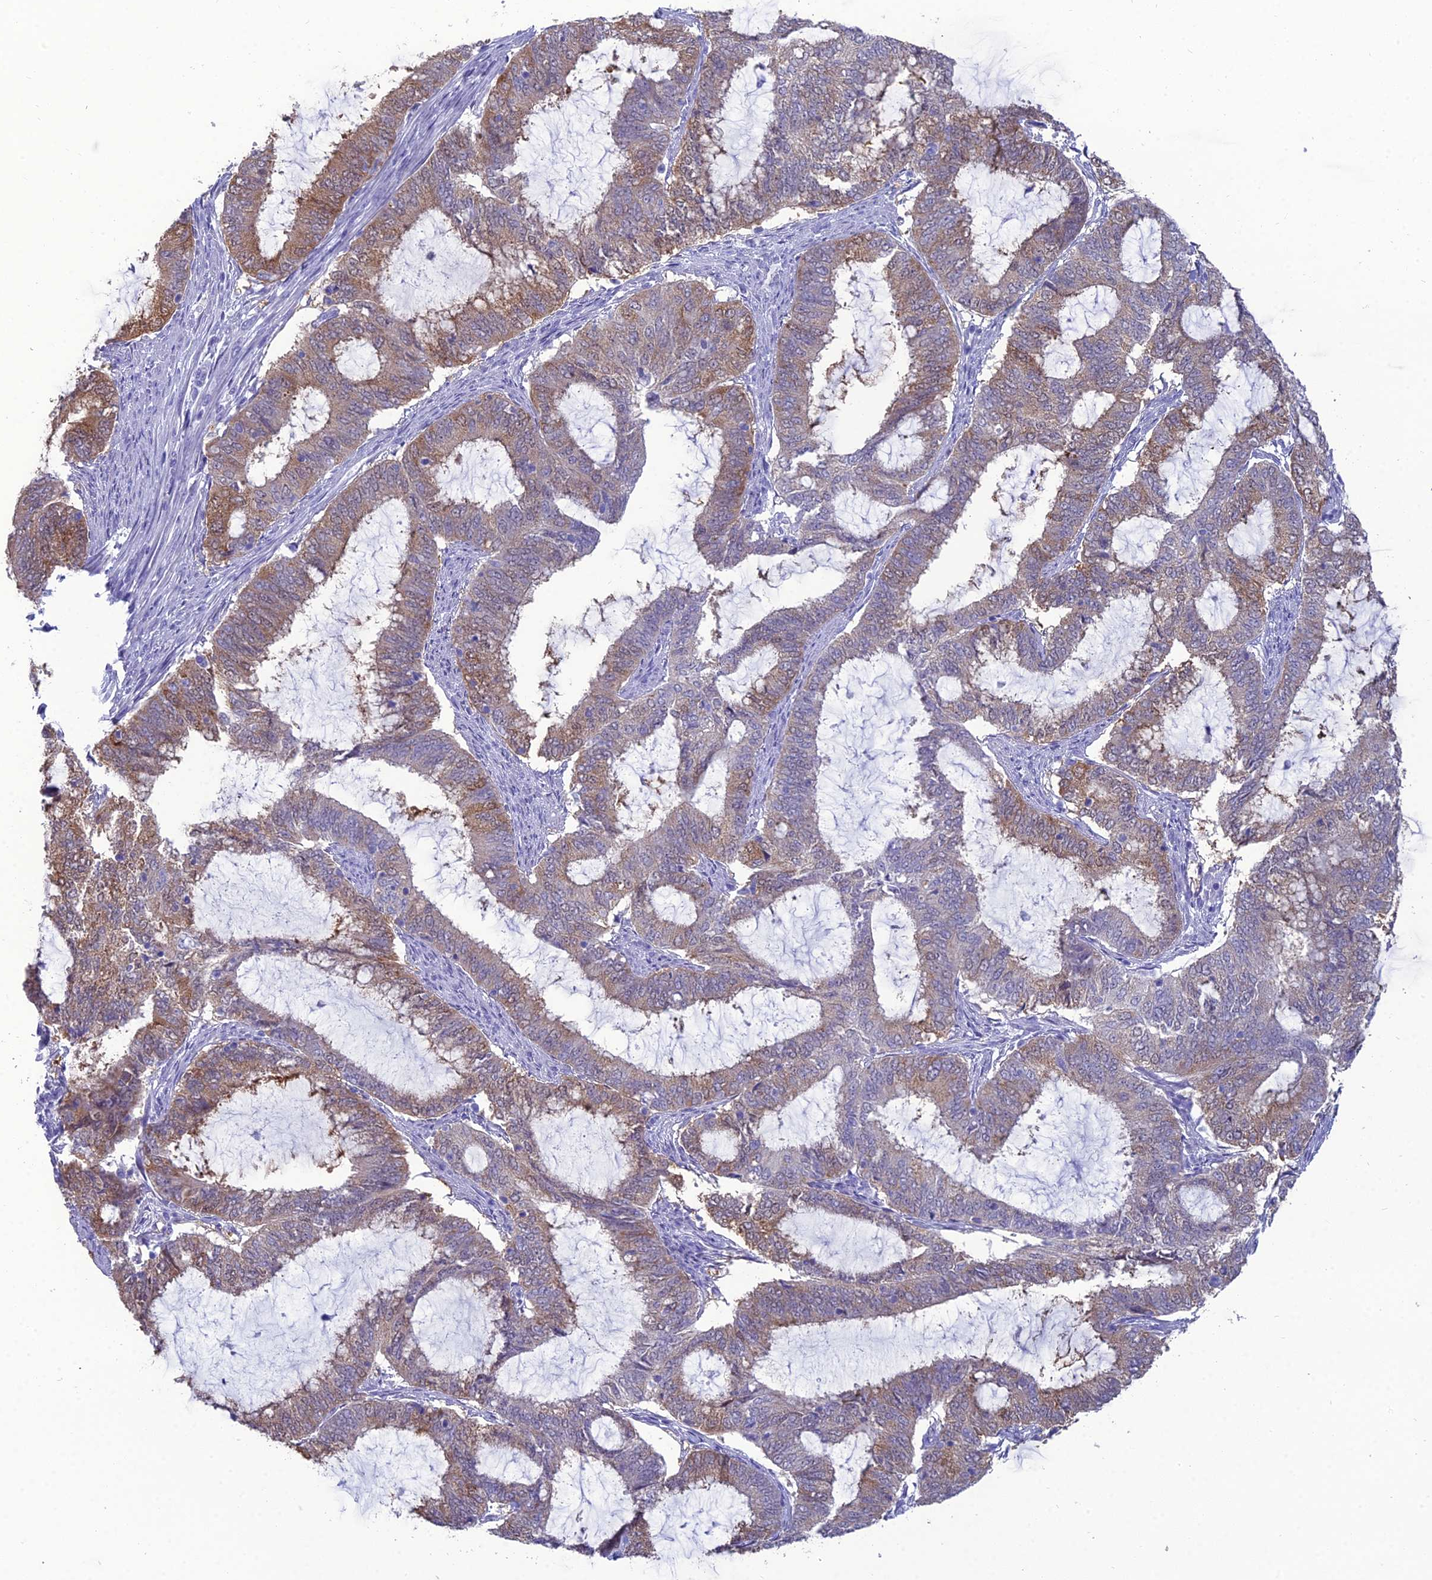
{"staining": {"intensity": "moderate", "quantity": "25%-75%", "location": "cytoplasmic/membranous"}, "tissue": "endometrial cancer", "cell_type": "Tumor cells", "image_type": "cancer", "snomed": [{"axis": "morphology", "description": "Adenocarcinoma, NOS"}, {"axis": "topography", "description": "Endometrium"}], "caption": "Protein analysis of endometrial cancer (adenocarcinoma) tissue demonstrates moderate cytoplasmic/membranous staining in about 25%-75% of tumor cells.", "gene": "GNPNAT1", "patient": {"sex": "female", "age": 51}}